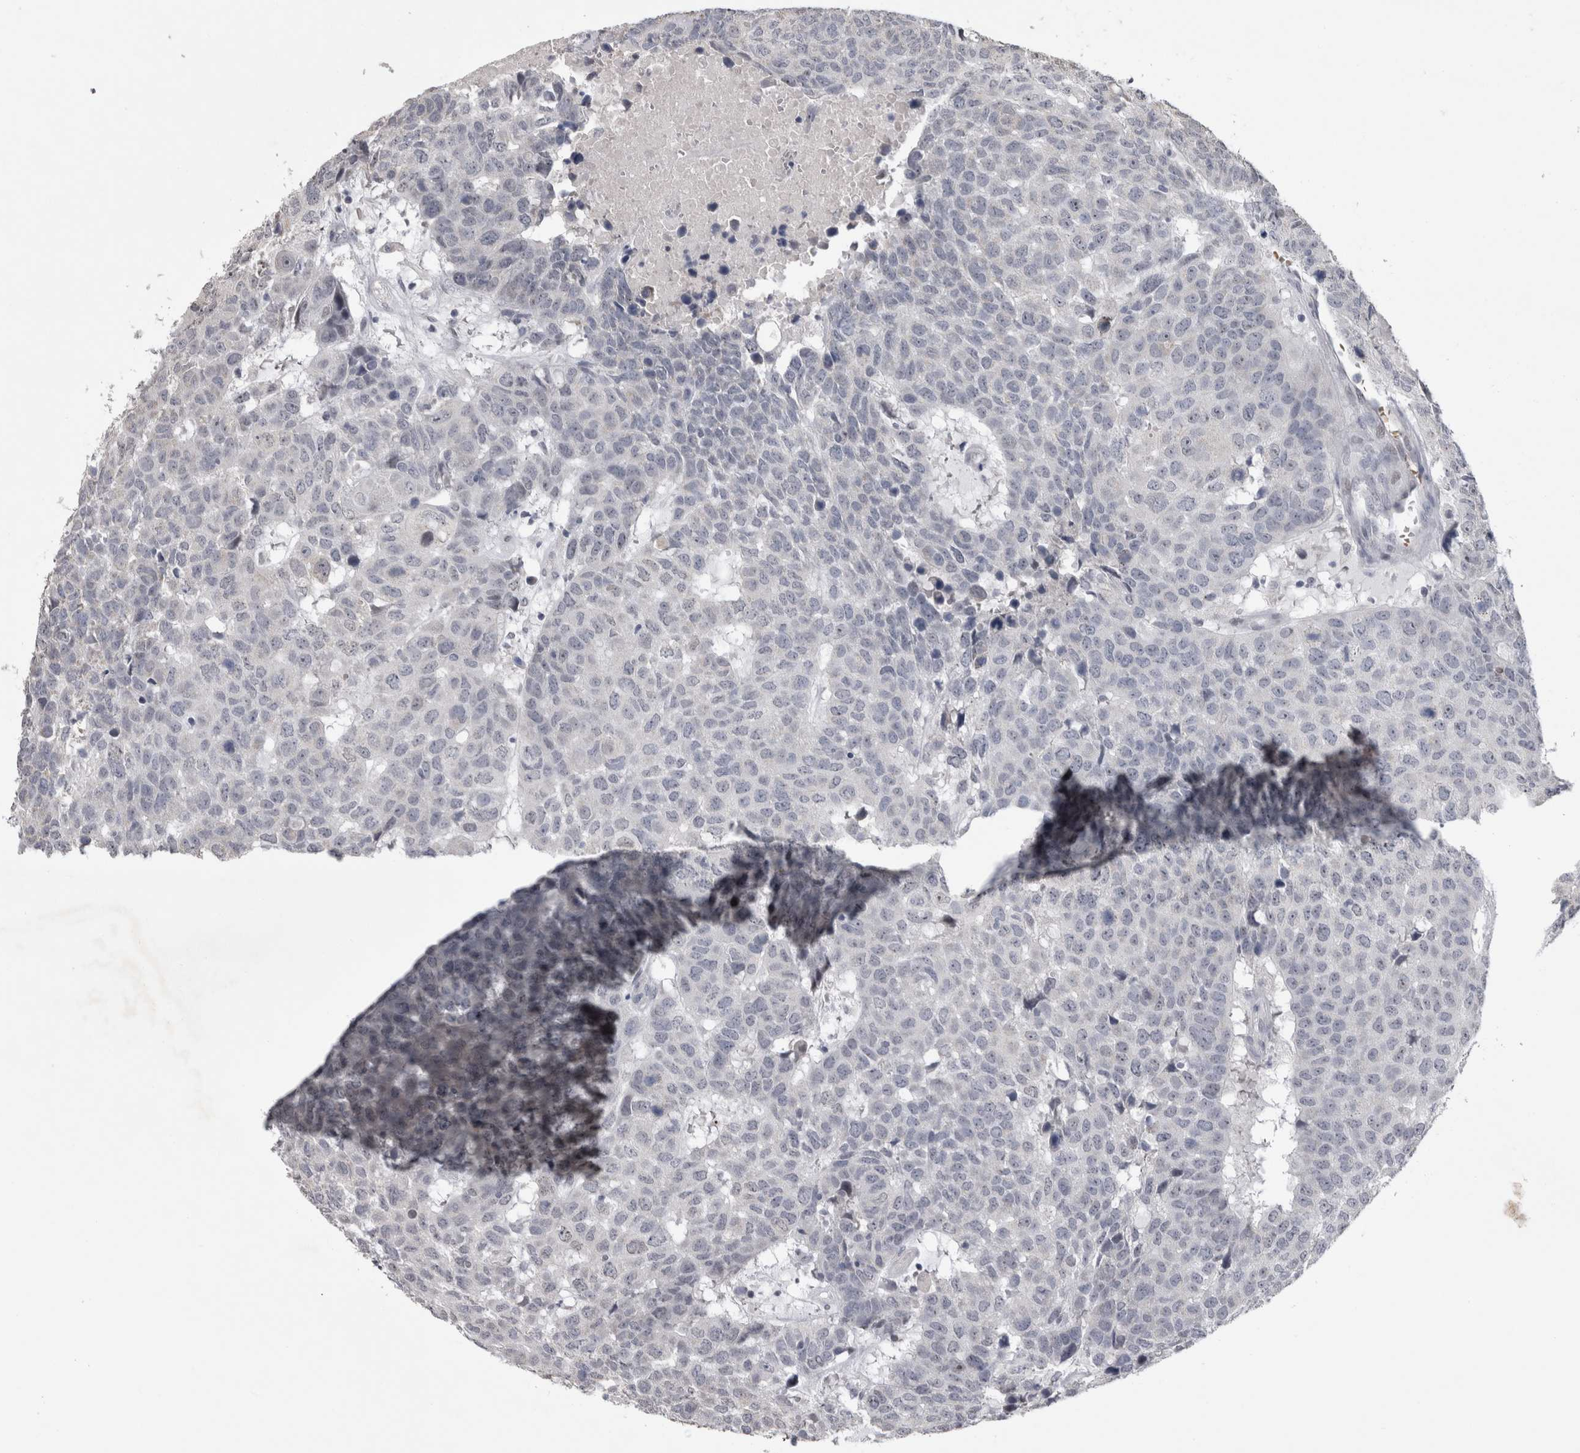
{"staining": {"intensity": "negative", "quantity": "none", "location": "none"}, "tissue": "head and neck cancer", "cell_type": "Tumor cells", "image_type": "cancer", "snomed": [{"axis": "morphology", "description": "Squamous cell carcinoma, NOS"}, {"axis": "topography", "description": "Head-Neck"}], "caption": "Tumor cells show no significant protein expression in head and neck cancer (squamous cell carcinoma).", "gene": "IFI44", "patient": {"sex": "male", "age": 66}}